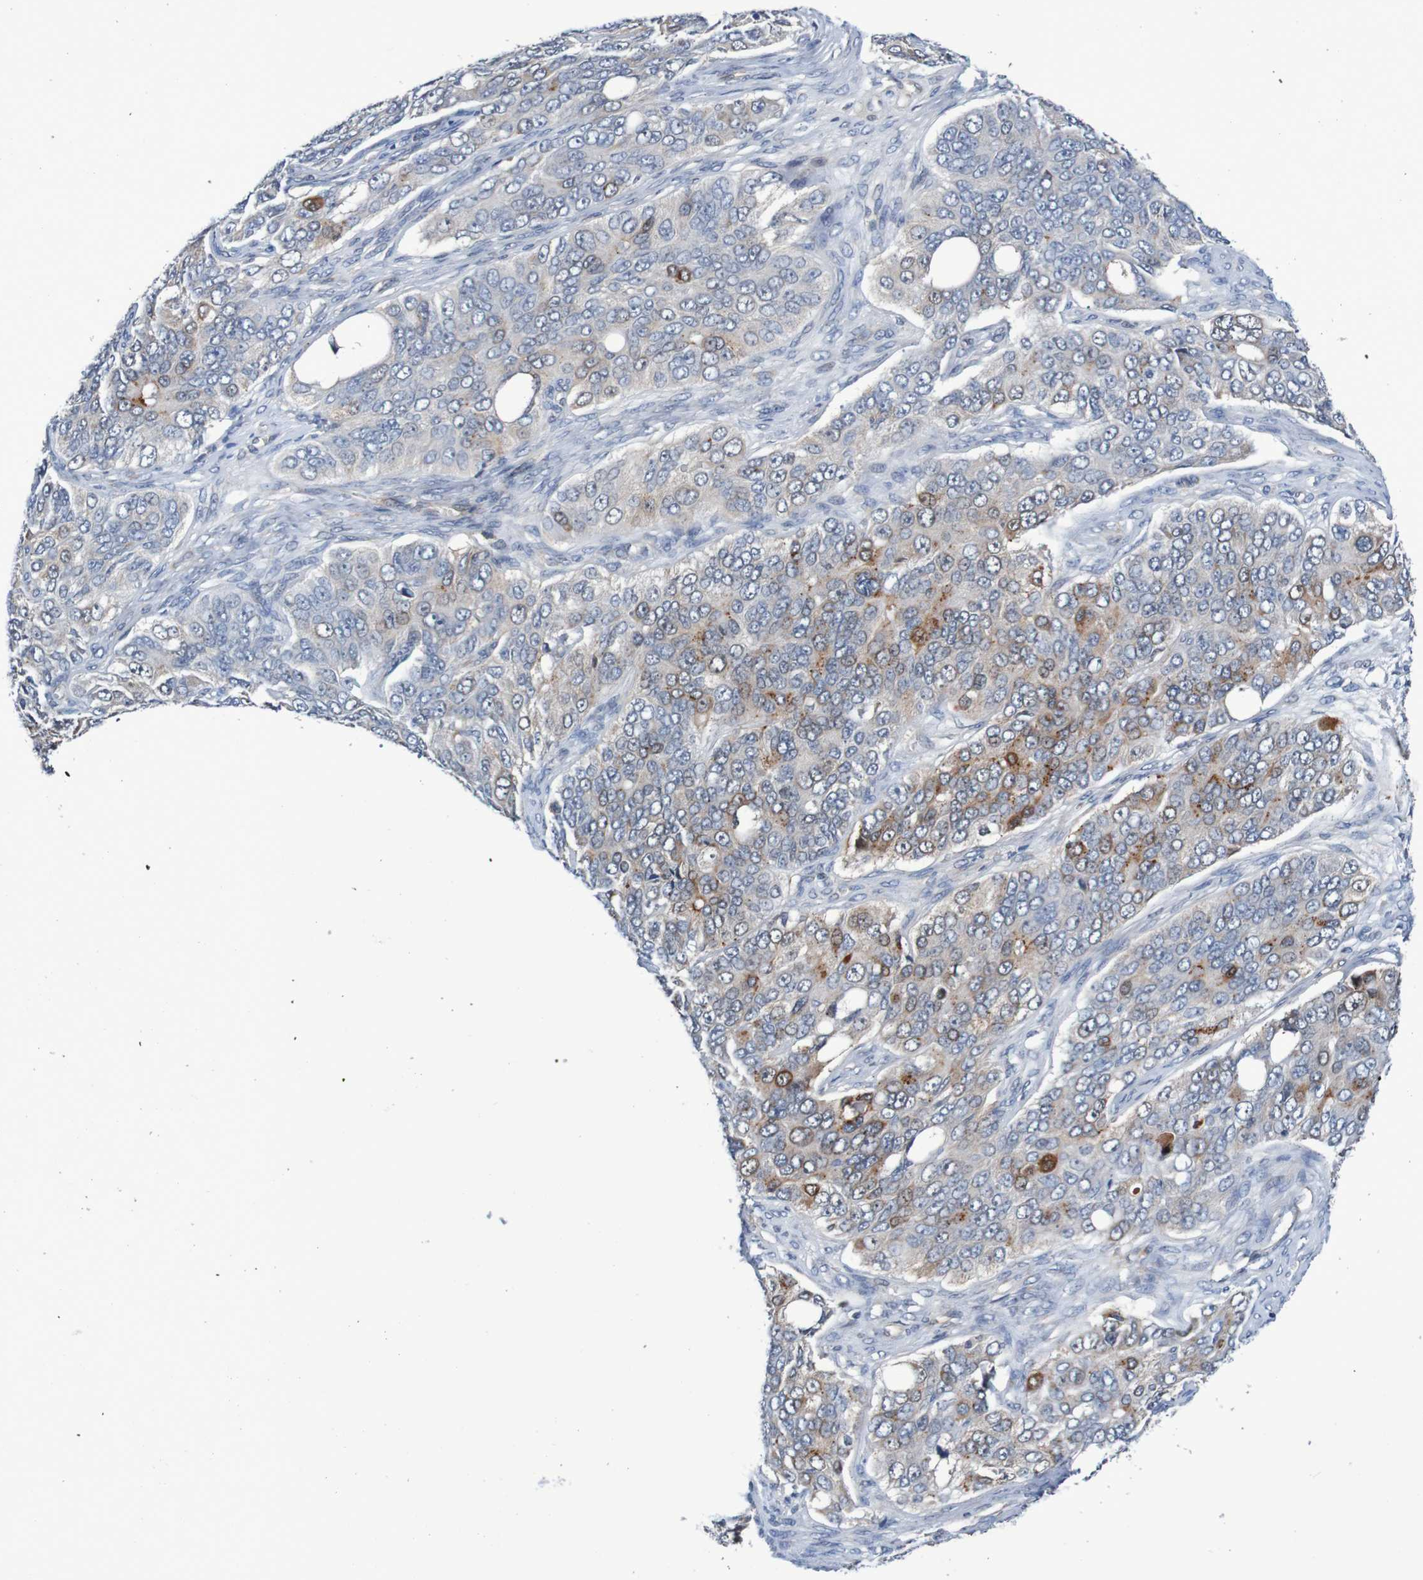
{"staining": {"intensity": "moderate", "quantity": "<25%", "location": "cytoplasmic/membranous"}, "tissue": "ovarian cancer", "cell_type": "Tumor cells", "image_type": "cancer", "snomed": [{"axis": "morphology", "description": "Carcinoma, endometroid"}, {"axis": "topography", "description": "Ovary"}], "caption": "A brown stain highlights moderate cytoplasmic/membranous positivity of a protein in human ovarian endometroid carcinoma tumor cells. (DAB IHC with brightfield microscopy, high magnification).", "gene": "CPED1", "patient": {"sex": "female", "age": 51}}